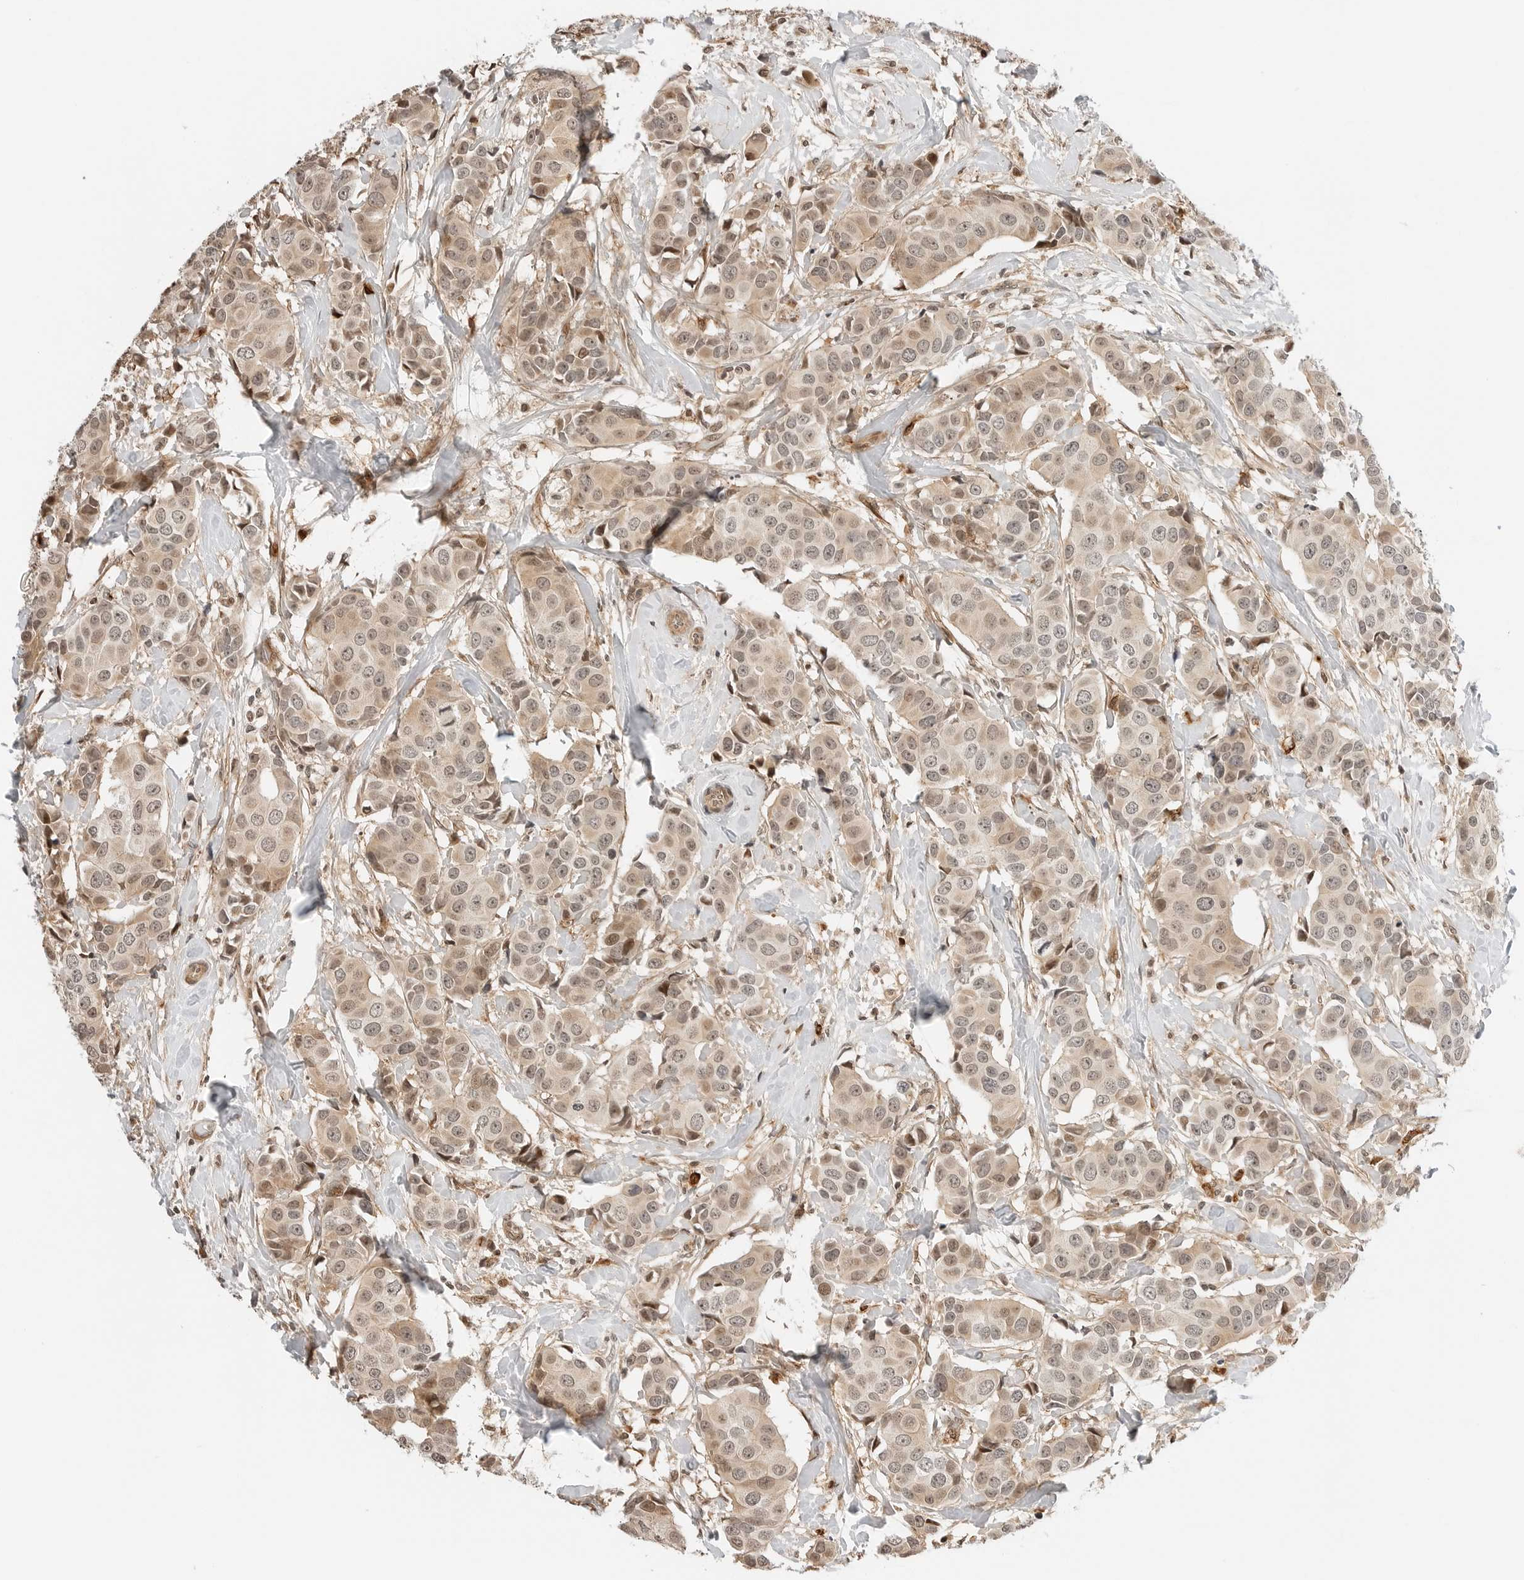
{"staining": {"intensity": "weak", "quantity": ">75%", "location": "cytoplasmic/membranous,nuclear"}, "tissue": "breast cancer", "cell_type": "Tumor cells", "image_type": "cancer", "snomed": [{"axis": "morphology", "description": "Normal tissue, NOS"}, {"axis": "morphology", "description": "Duct carcinoma"}, {"axis": "topography", "description": "Breast"}], "caption": "Weak cytoplasmic/membranous and nuclear positivity for a protein is appreciated in approximately >75% of tumor cells of breast cancer (invasive ductal carcinoma) using IHC.", "gene": "GEM", "patient": {"sex": "female", "age": 39}}